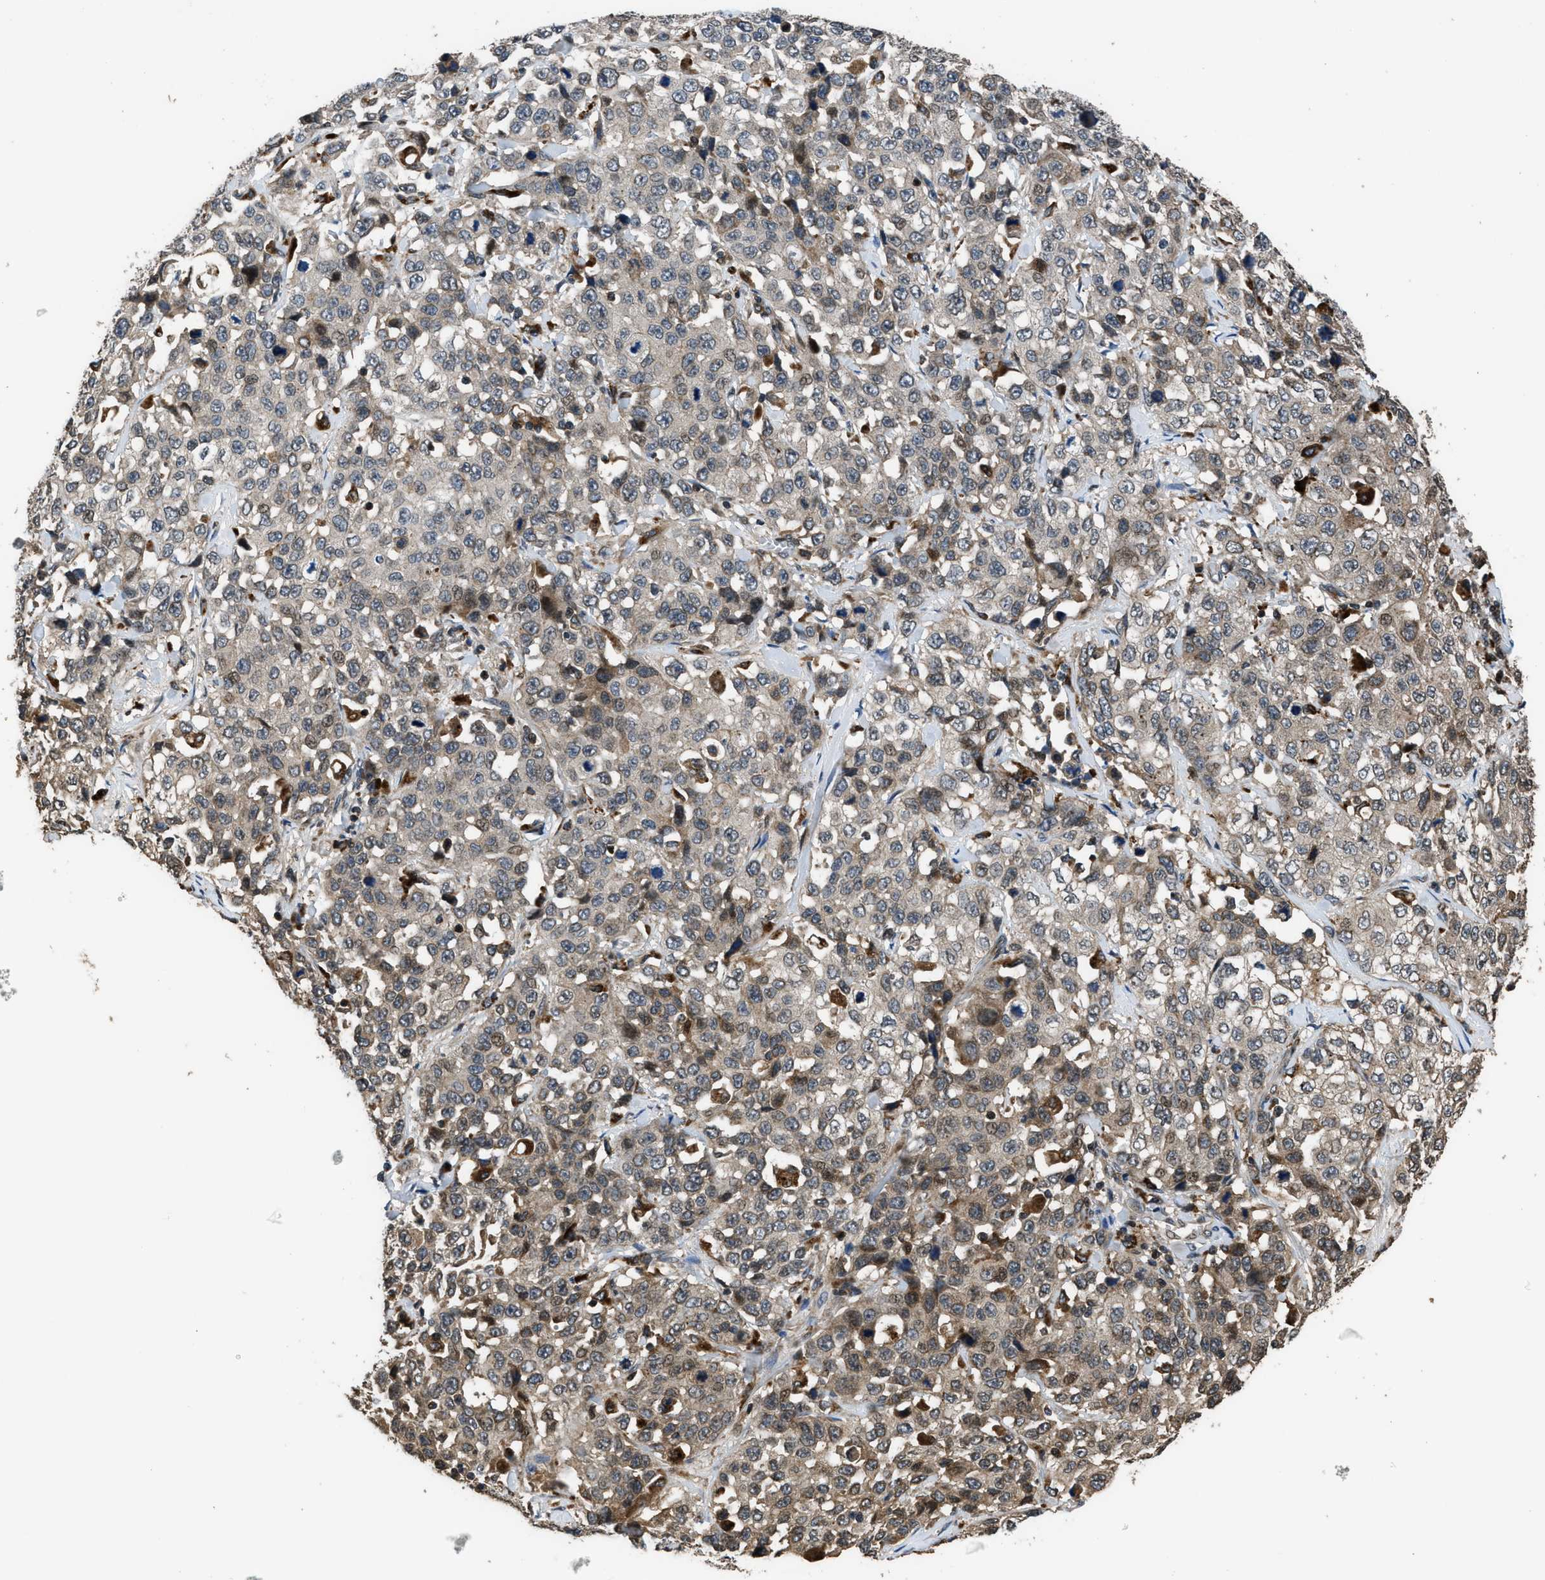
{"staining": {"intensity": "weak", "quantity": "25%-75%", "location": "cytoplasmic/membranous"}, "tissue": "stomach cancer", "cell_type": "Tumor cells", "image_type": "cancer", "snomed": [{"axis": "morphology", "description": "Normal tissue, NOS"}, {"axis": "morphology", "description": "Adenocarcinoma, NOS"}, {"axis": "topography", "description": "Stomach"}], "caption": "A brown stain shows weak cytoplasmic/membranous staining of a protein in stomach adenocarcinoma tumor cells.", "gene": "CTBS", "patient": {"sex": "male", "age": 48}}